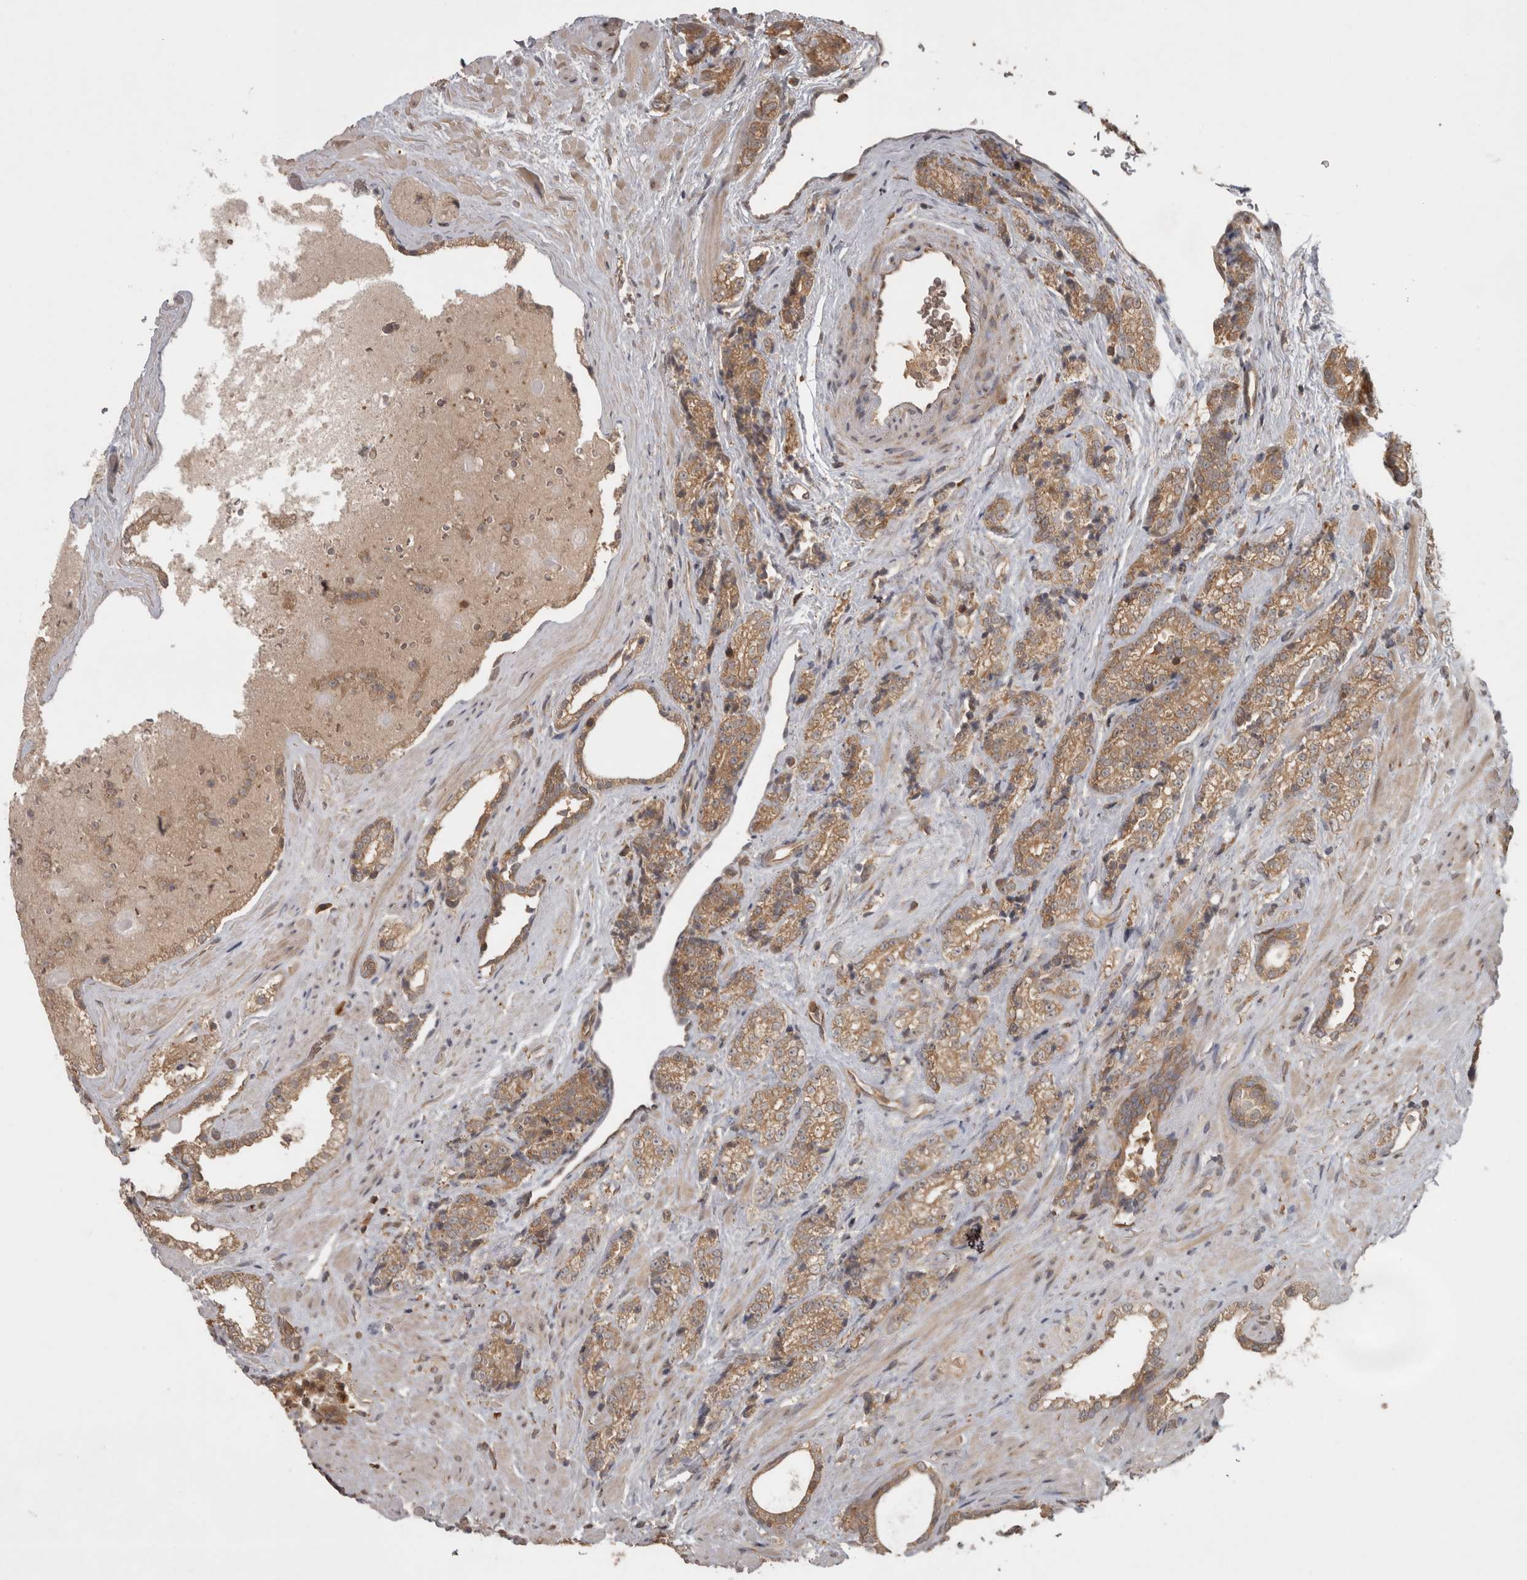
{"staining": {"intensity": "moderate", "quantity": ">75%", "location": "cytoplasmic/membranous"}, "tissue": "prostate cancer", "cell_type": "Tumor cells", "image_type": "cancer", "snomed": [{"axis": "morphology", "description": "Adenocarcinoma, High grade"}, {"axis": "topography", "description": "Prostate"}], "caption": "Immunohistochemical staining of prostate cancer exhibits moderate cytoplasmic/membranous protein positivity in approximately >75% of tumor cells. (Stains: DAB (3,3'-diaminobenzidine) in brown, nuclei in blue, Microscopy: brightfield microscopy at high magnification).", "gene": "MICU3", "patient": {"sex": "male", "age": 71}}